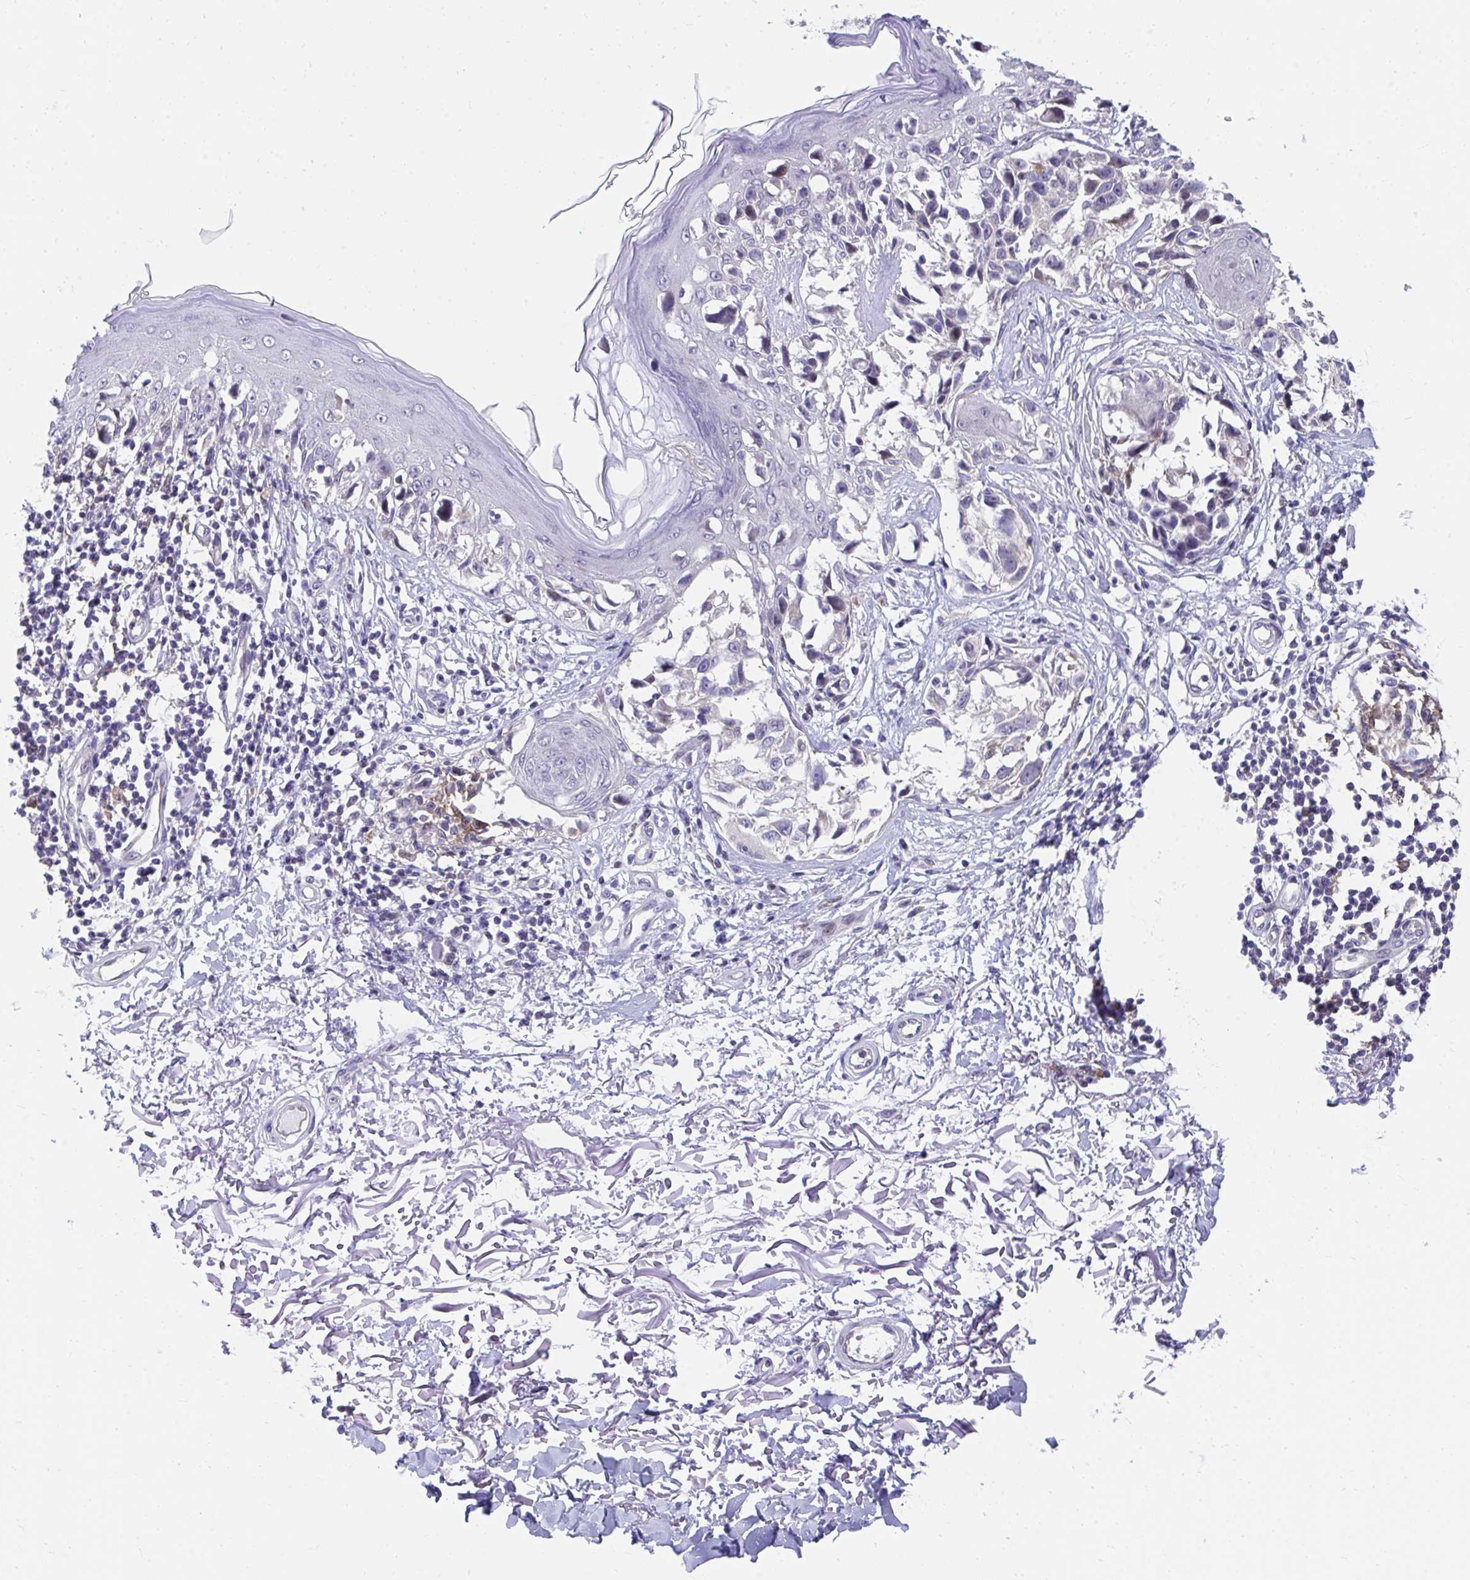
{"staining": {"intensity": "negative", "quantity": "none", "location": "none"}, "tissue": "melanoma", "cell_type": "Tumor cells", "image_type": "cancer", "snomed": [{"axis": "morphology", "description": "Malignant melanoma, NOS"}, {"axis": "topography", "description": "Skin"}], "caption": "Tumor cells are negative for brown protein staining in melanoma.", "gene": "SLAMF7", "patient": {"sex": "male", "age": 73}}